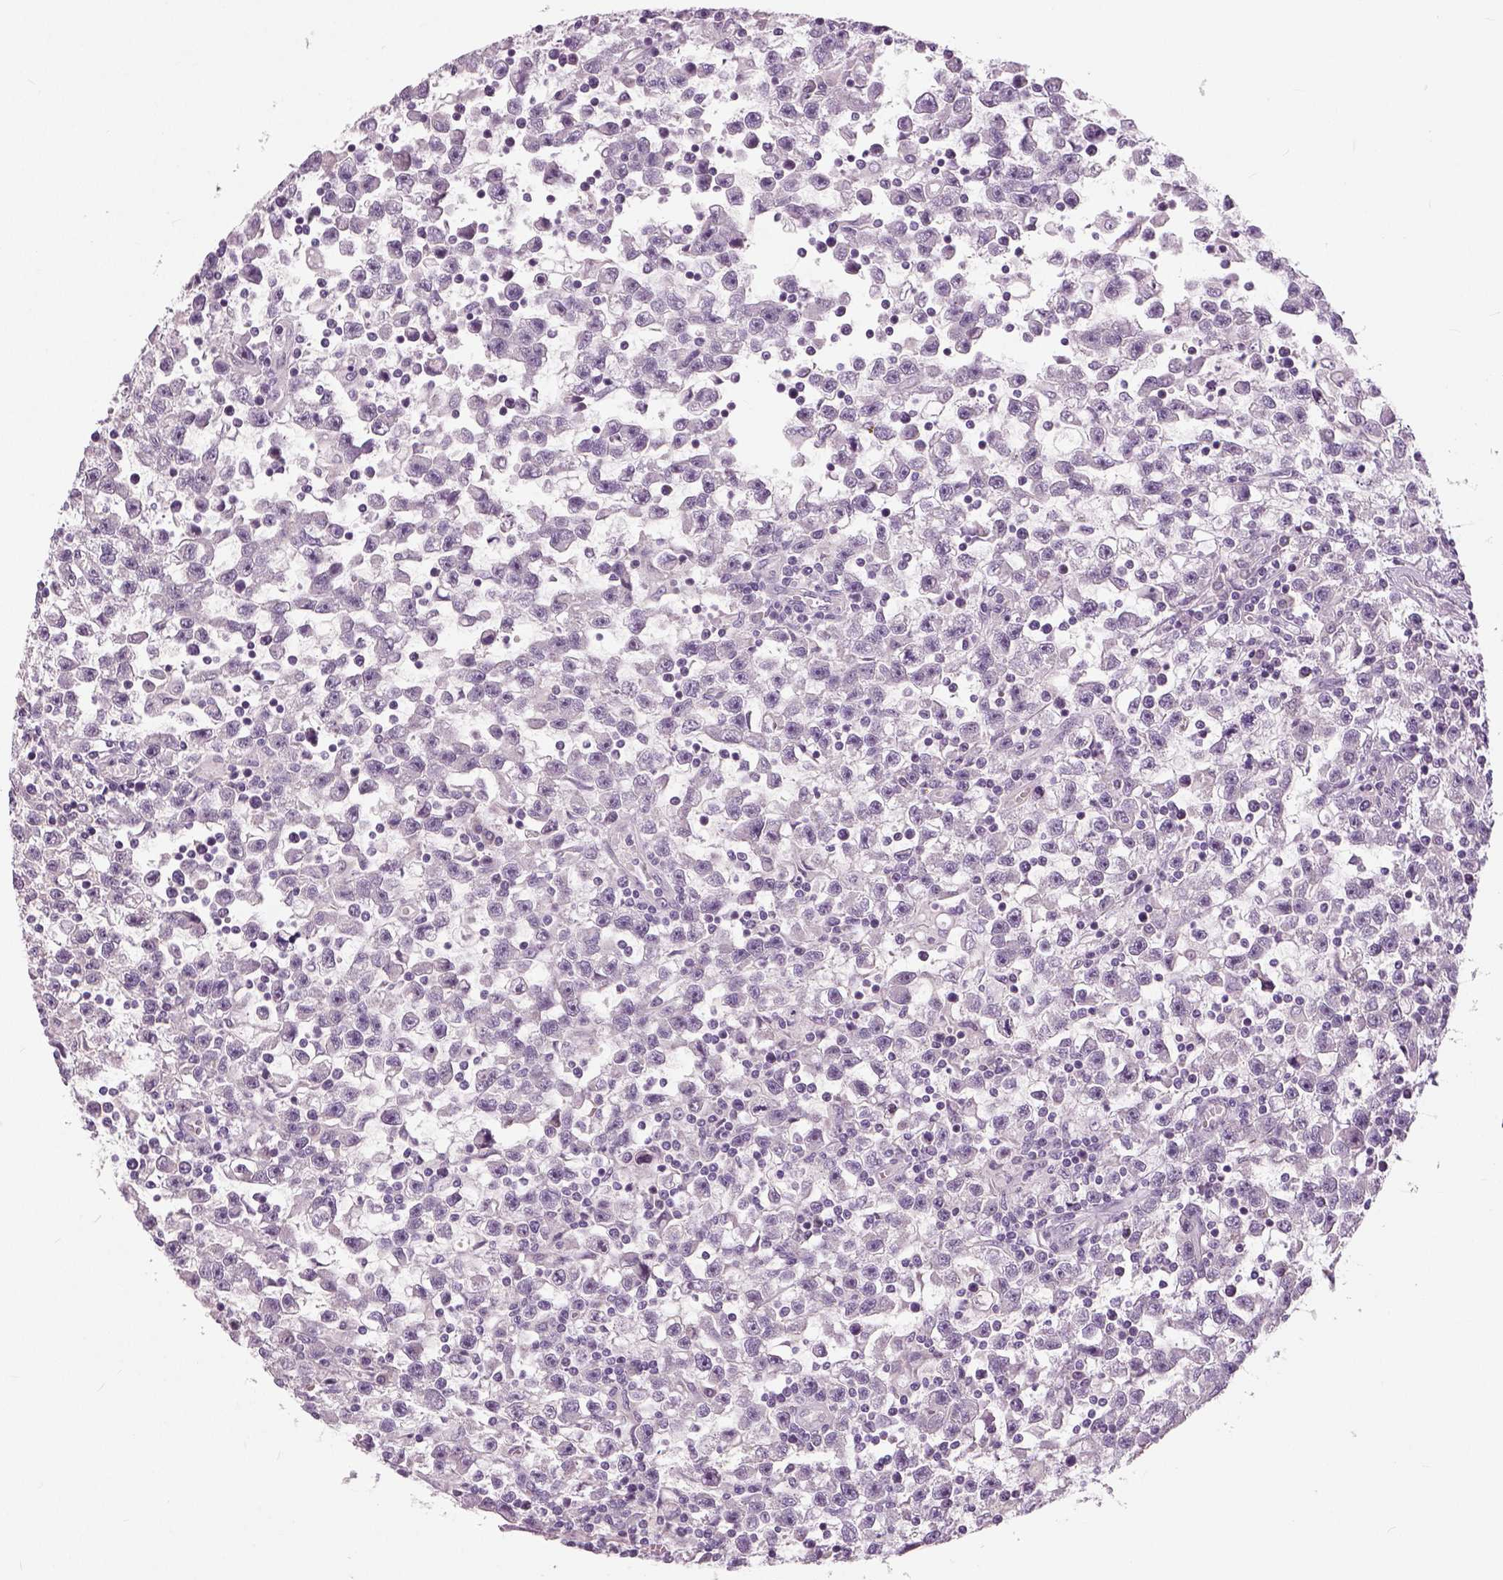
{"staining": {"intensity": "negative", "quantity": "none", "location": "none"}, "tissue": "testis cancer", "cell_type": "Tumor cells", "image_type": "cancer", "snomed": [{"axis": "morphology", "description": "Seminoma, NOS"}, {"axis": "topography", "description": "Testis"}], "caption": "Tumor cells are negative for protein expression in human testis cancer (seminoma). (DAB immunohistochemistry (IHC) visualized using brightfield microscopy, high magnification).", "gene": "NECAB1", "patient": {"sex": "male", "age": 31}}